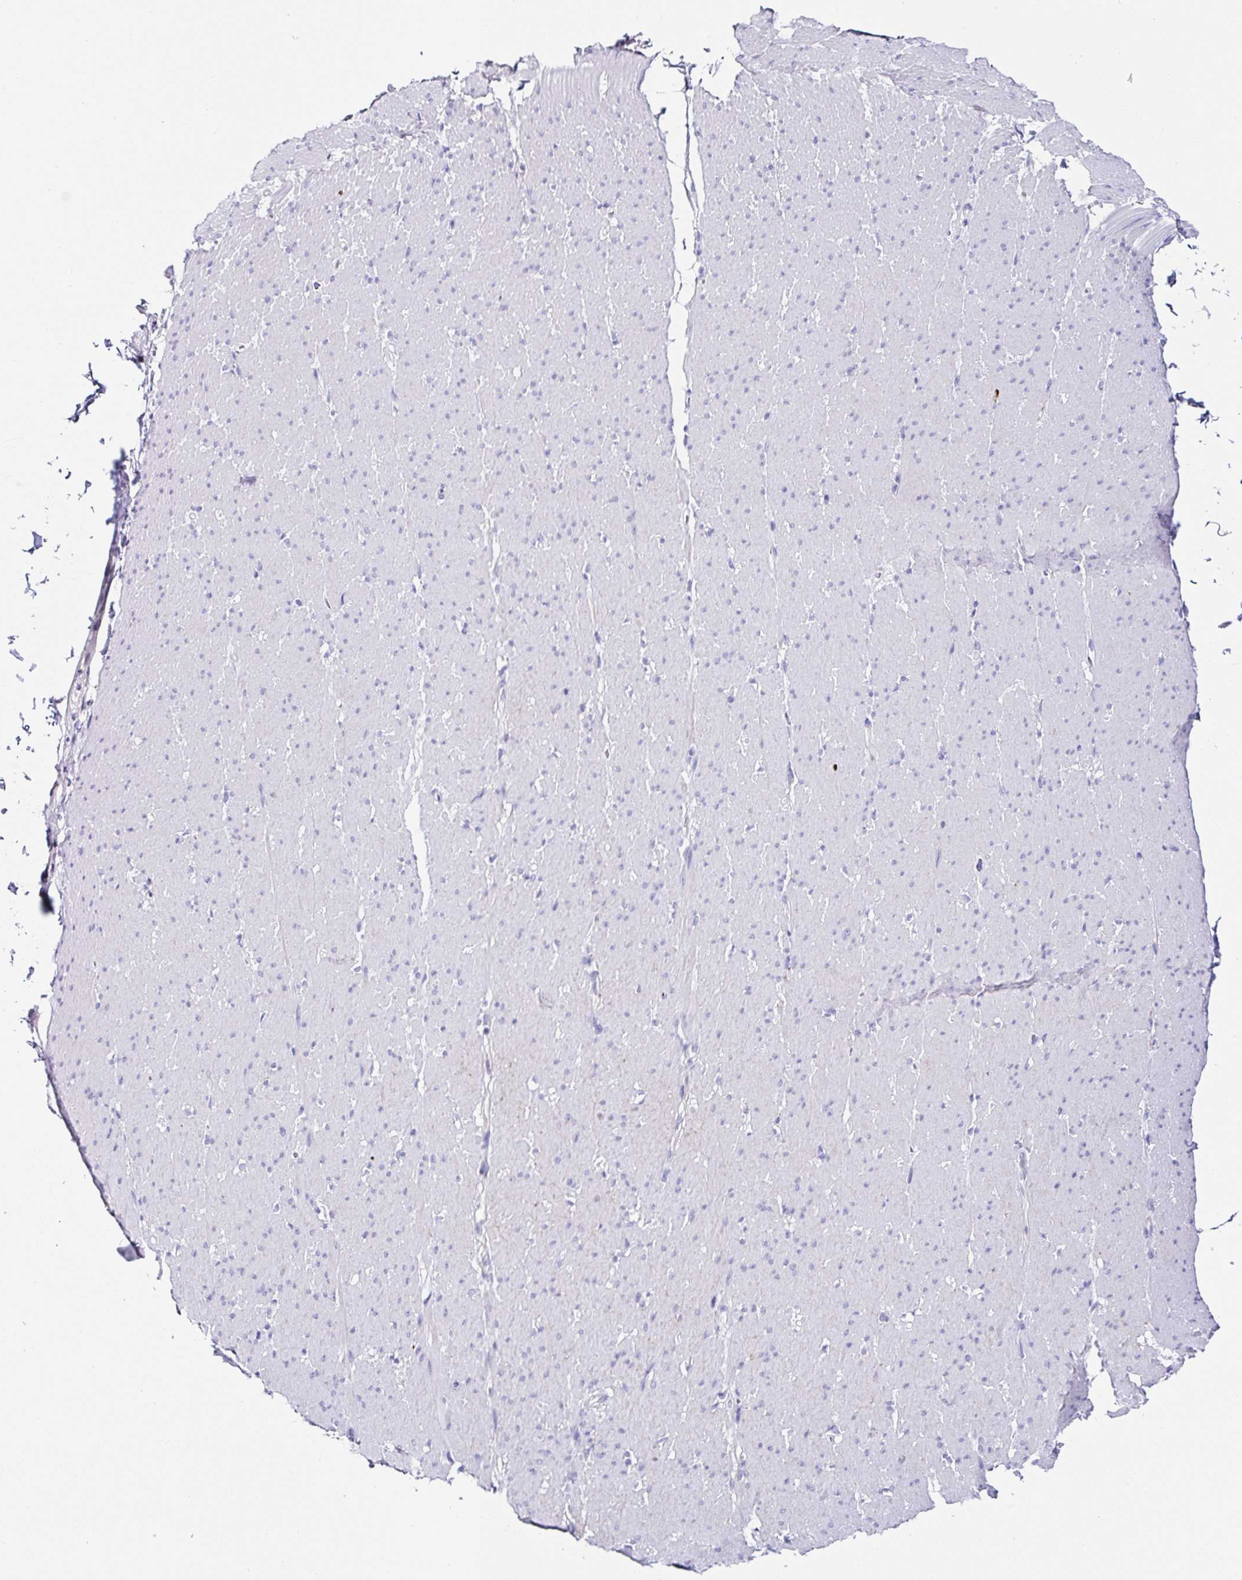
{"staining": {"intensity": "negative", "quantity": "none", "location": "none"}, "tissue": "smooth muscle", "cell_type": "Smooth muscle cells", "image_type": "normal", "snomed": [{"axis": "morphology", "description": "Normal tissue, NOS"}, {"axis": "topography", "description": "Smooth muscle"}, {"axis": "topography", "description": "Rectum"}], "caption": "Protein analysis of normal smooth muscle exhibits no significant staining in smooth muscle cells.", "gene": "TMPRSS11E", "patient": {"sex": "male", "age": 53}}